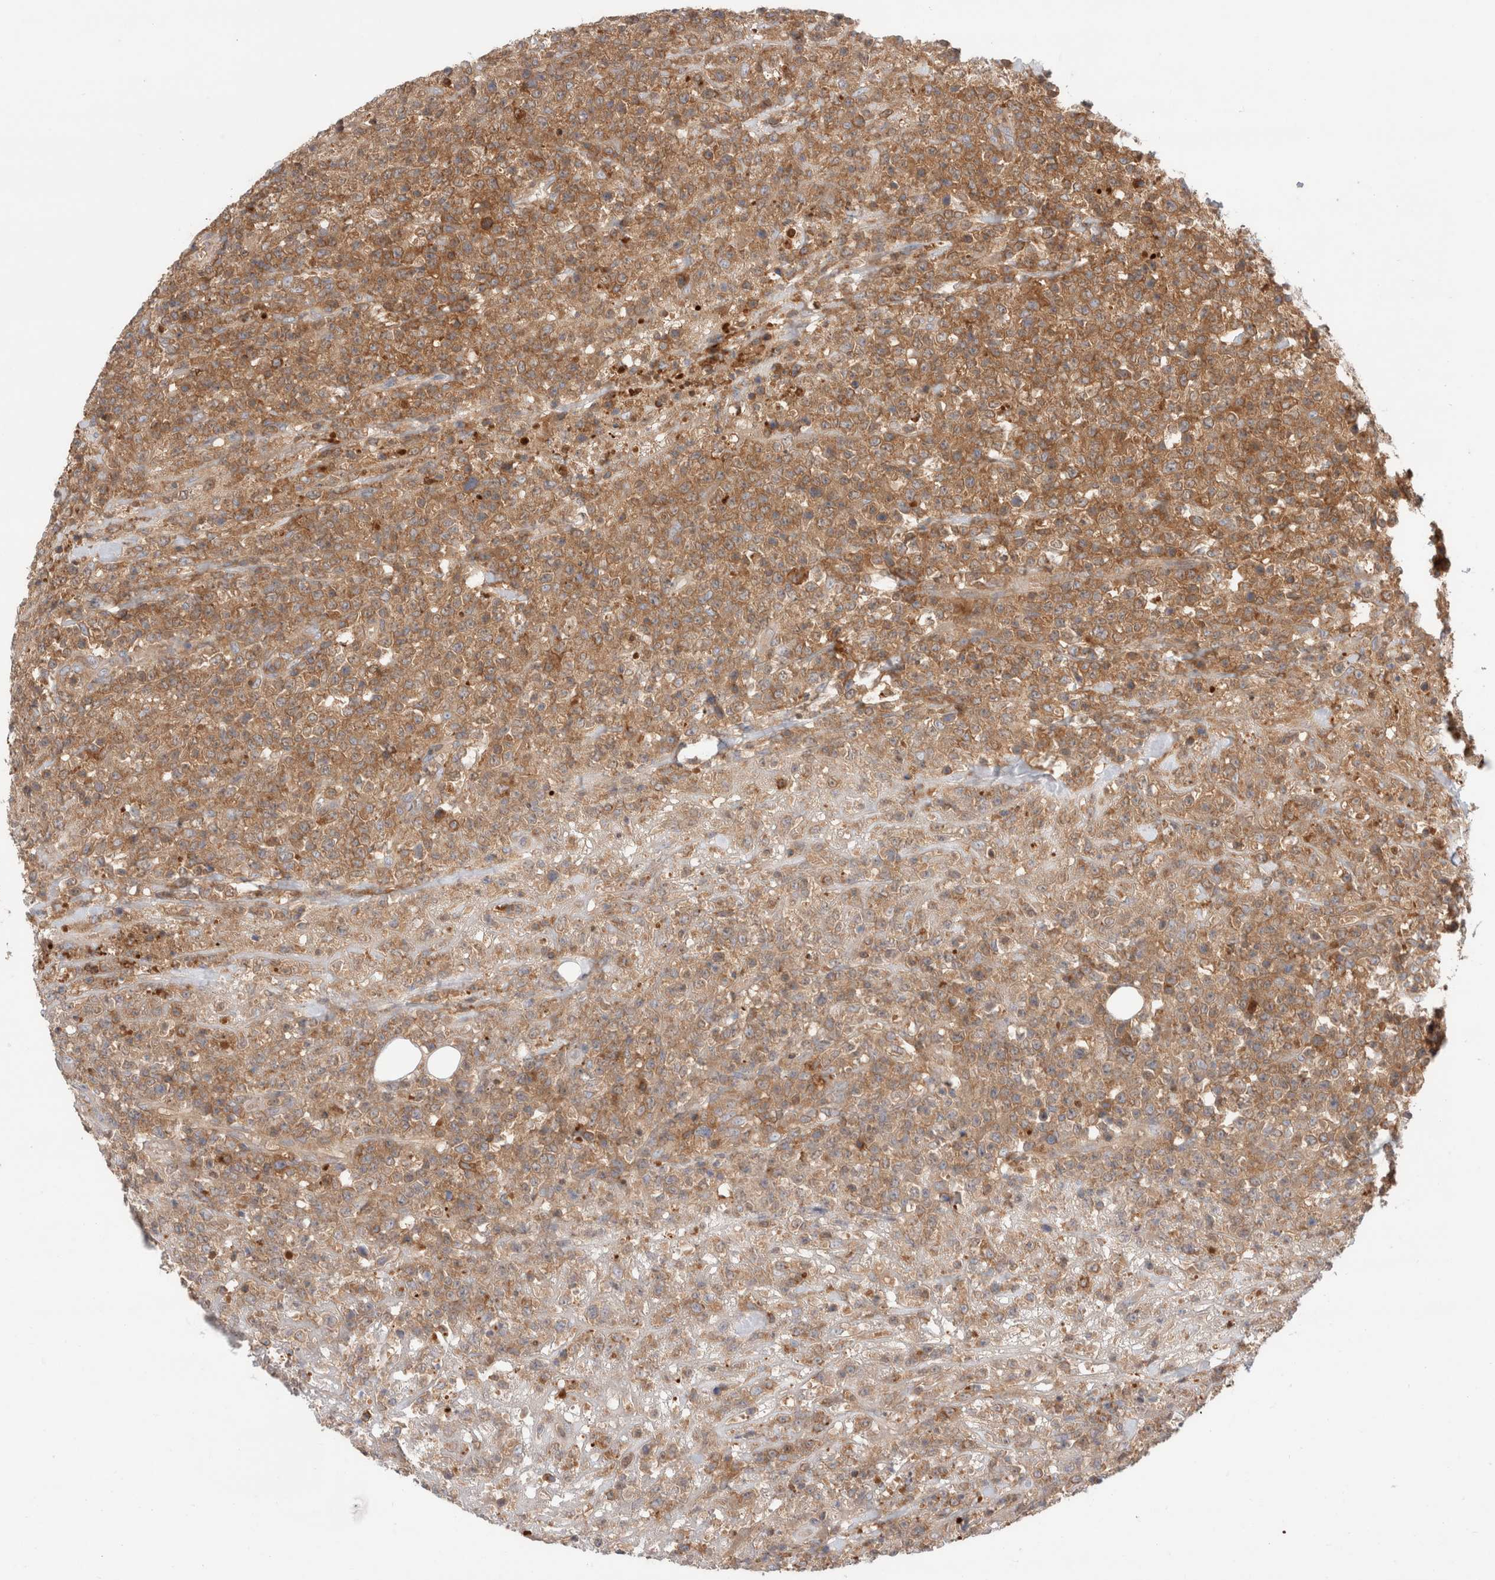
{"staining": {"intensity": "moderate", "quantity": ">75%", "location": "cytoplasmic/membranous"}, "tissue": "lymphoma", "cell_type": "Tumor cells", "image_type": "cancer", "snomed": [{"axis": "morphology", "description": "Malignant lymphoma, non-Hodgkin's type, High grade"}, {"axis": "topography", "description": "Colon"}], "caption": "Protein staining demonstrates moderate cytoplasmic/membranous positivity in approximately >75% of tumor cells in high-grade malignant lymphoma, non-Hodgkin's type.", "gene": "KLHL14", "patient": {"sex": "female", "age": 53}}